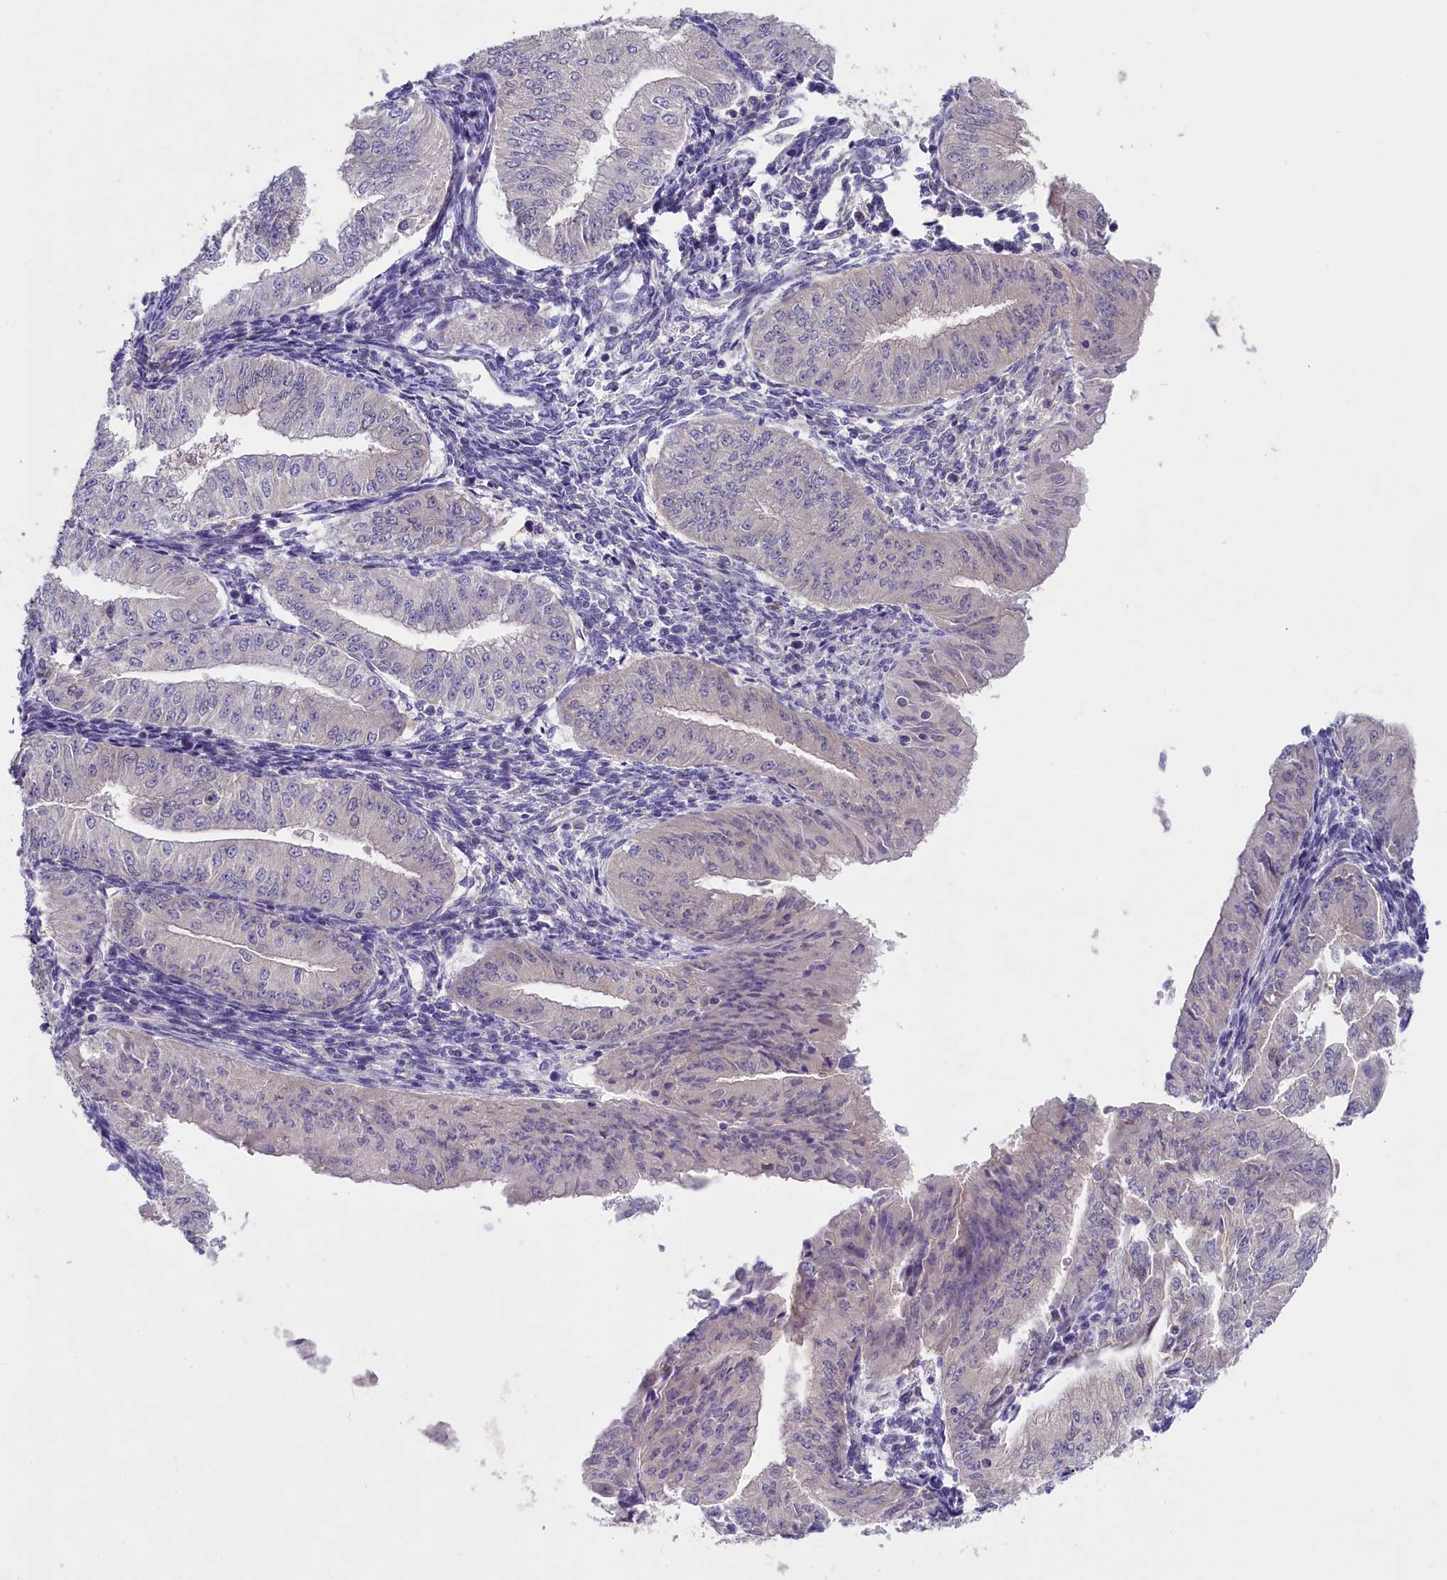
{"staining": {"intensity": "negative", "quantity": "none", "location": "none"}, "tissue": "endometrial cancer", "cell_type": "Tumor cells", "image_type": "cancer", "snomed": [{"axis": "morphology", "description": "Normal tissue, NOS"}, {"axis": "morphology", "description": "Adenocarcinoma, NOS"}, {"axis": "topography", "description": "Endometrium"}], "caption": "Immunohistochemistry micrograph of endometrial cancer (adenocarcinoma) stained for a protein (brown), which demonstrates no staining in tumor cells.", "gene": "ENPP6", "patient": {"sex": "female", "age": 53}}